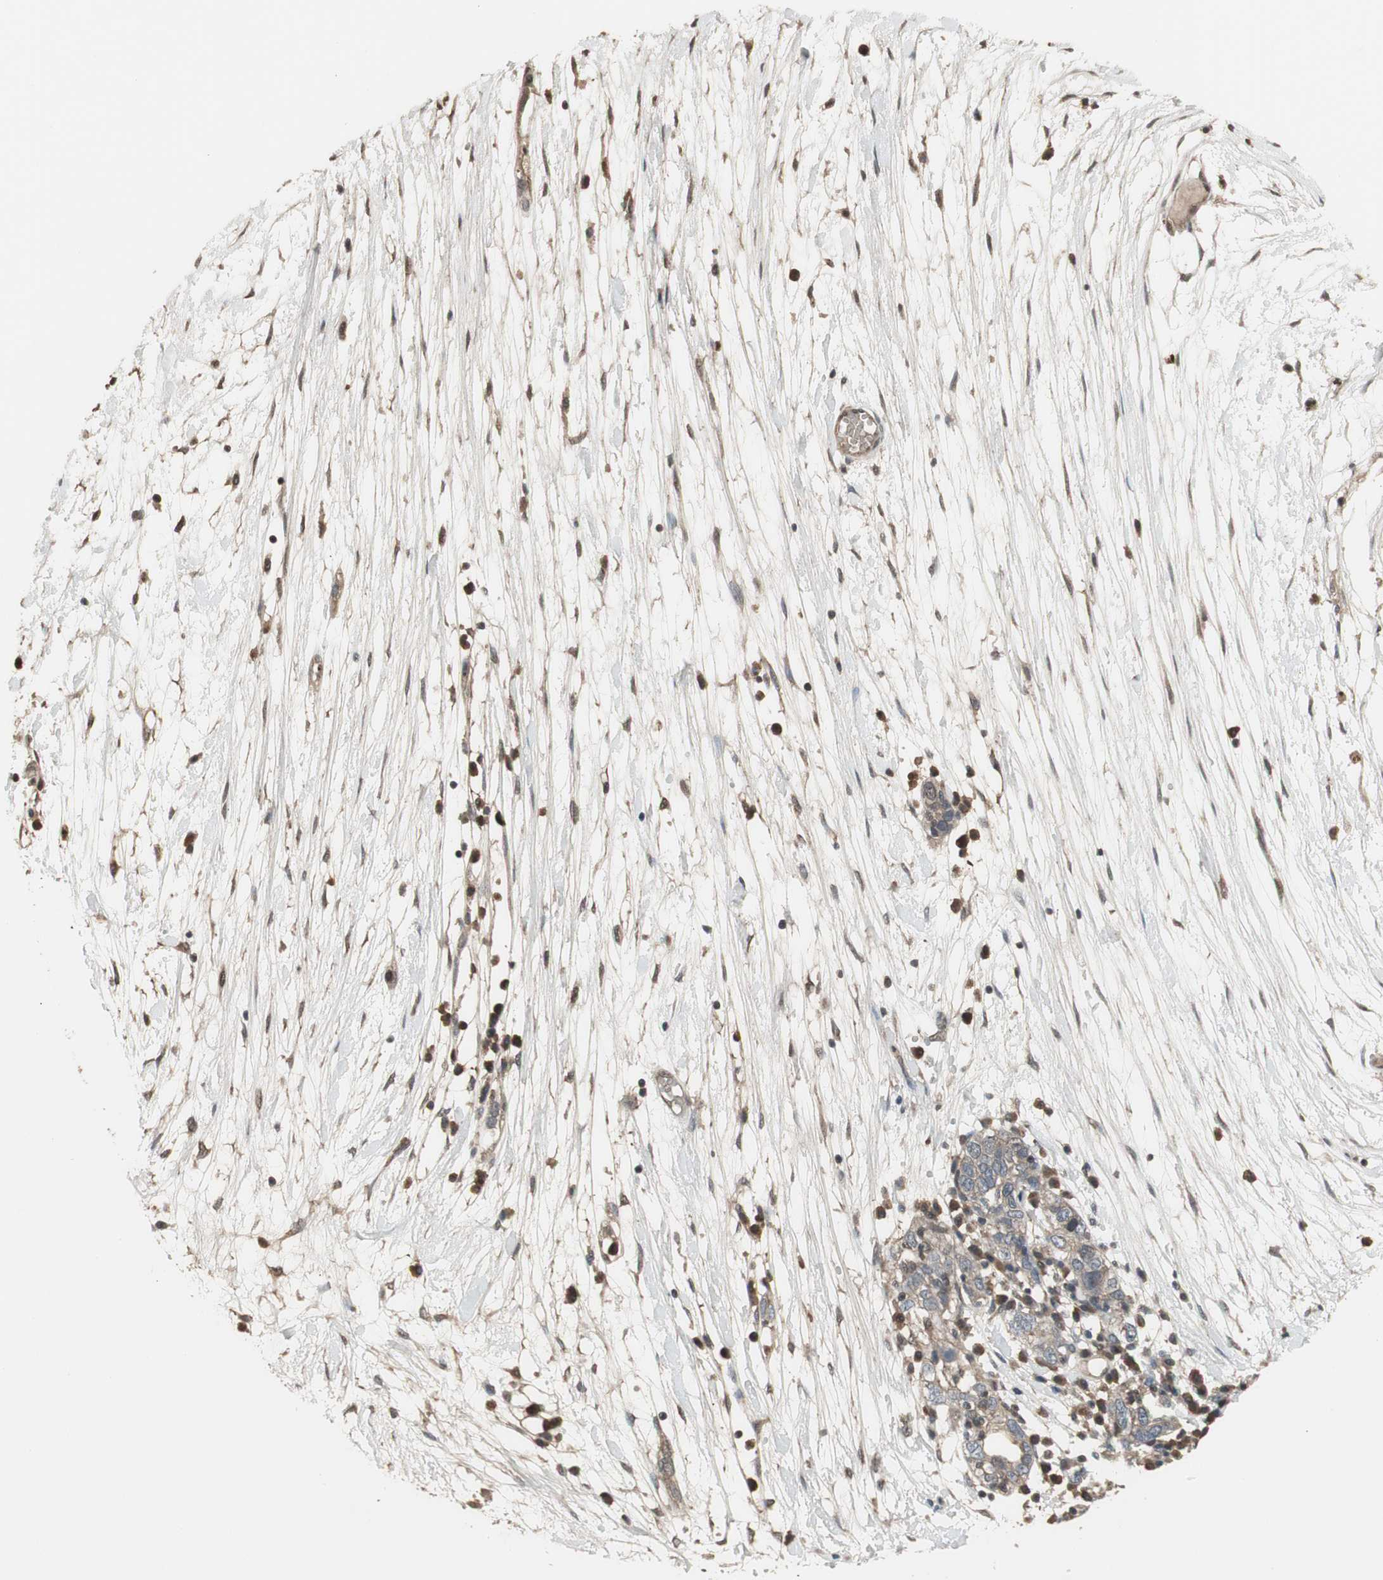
{"staining": {"intensity": "weak", "quantity": ">75%", "location": "cytoplasmic/membranous"}, "tissue": "ovarian cancer", "cell_type": "Tumor cells", "image_type": "cancer", "snomed": [{"axis": "morphology", "description": "Cystadenocarcinoma, serous, NOS"}, {"axis": "topography", "description": "Ovary"}], "caption": "Approximately >75% of tumor cells in human ovarian cancer (serous cystadenocarcinoma) show weak cytoplasmic/membranous protein staining as visualized by brown immunohistochemical staining.", "gene": "PNPLA7", "patient": {"sex": "female", "age": 71}}